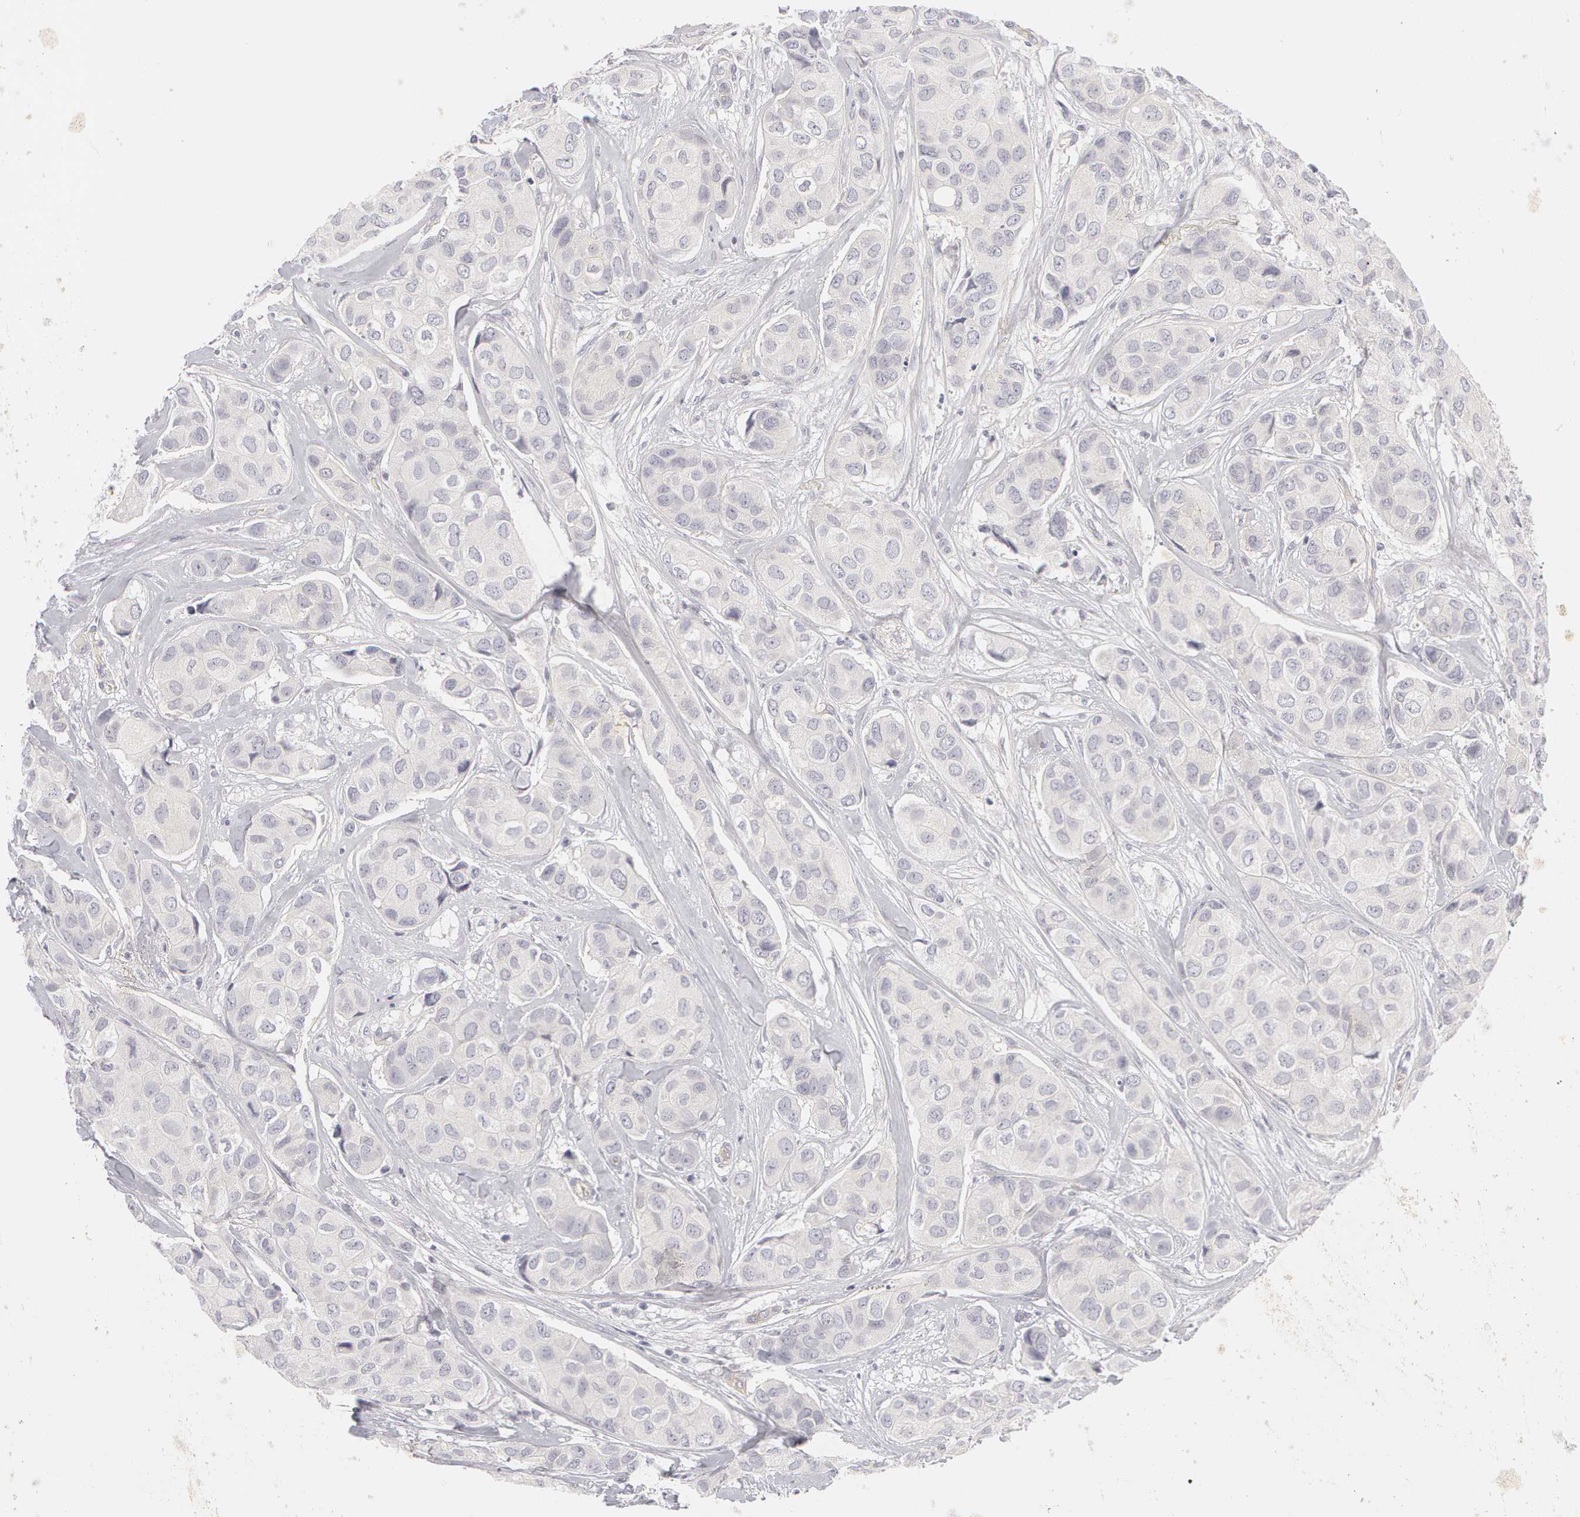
{"staining": {"intensity": "negative", "quantity": "none", "location": "none"}, "tissue": "breast cancer", "cell_type": "Tumor cells", "image_type": "cancer", "snomed": [{"axis": "morphology", "description": "Duct carcinoma"}, {"axis": "topography", "description": "Breast"}], "caption": "High power microscopy photomicrograph of an immunohistochemistry (IHC) histopathology image of breast intraductal carcinoma, revealing no significant positivity in tumor cells.", "gene": "ABCB1", "patient": {"sex": "female", "age": 68}}